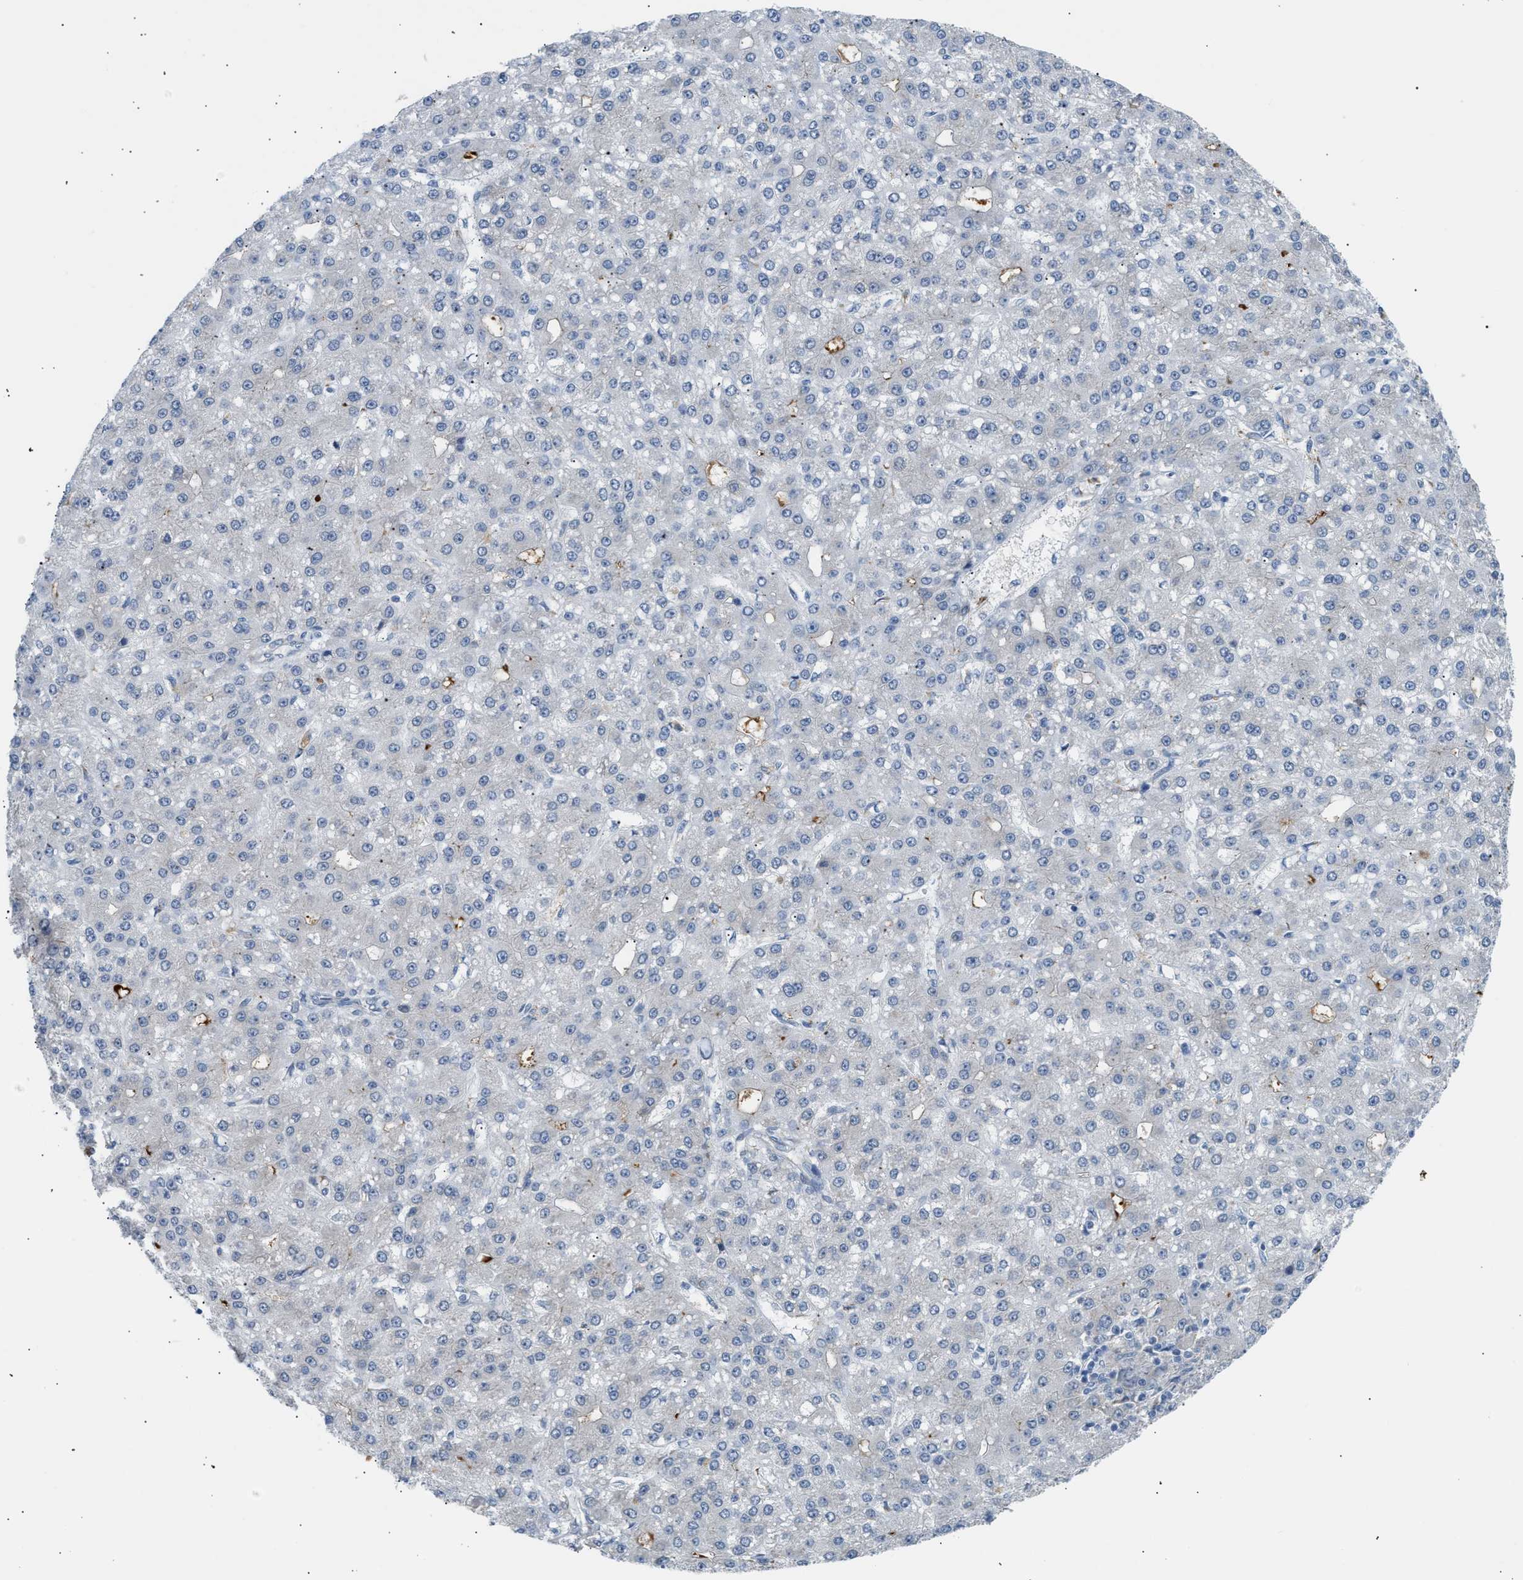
{"staining": {"intensity": "negative", "quantity": "none", "location": "none"}, "tissue": "liver cancer", "cell_type": "Tumor cells", "image_type": "cancer", "snomed": [{"axis": "morphology", "description": "Carcinoma, Hepatocellular, NOS"}, {"axis": "topography", "description": "Liver"}], "caption": "Liver cancer stained for a protein using IHC exhibits no staining tumor cells.", "gene": "KCNC2", "patient": {"sex": "male", "age": 67}}